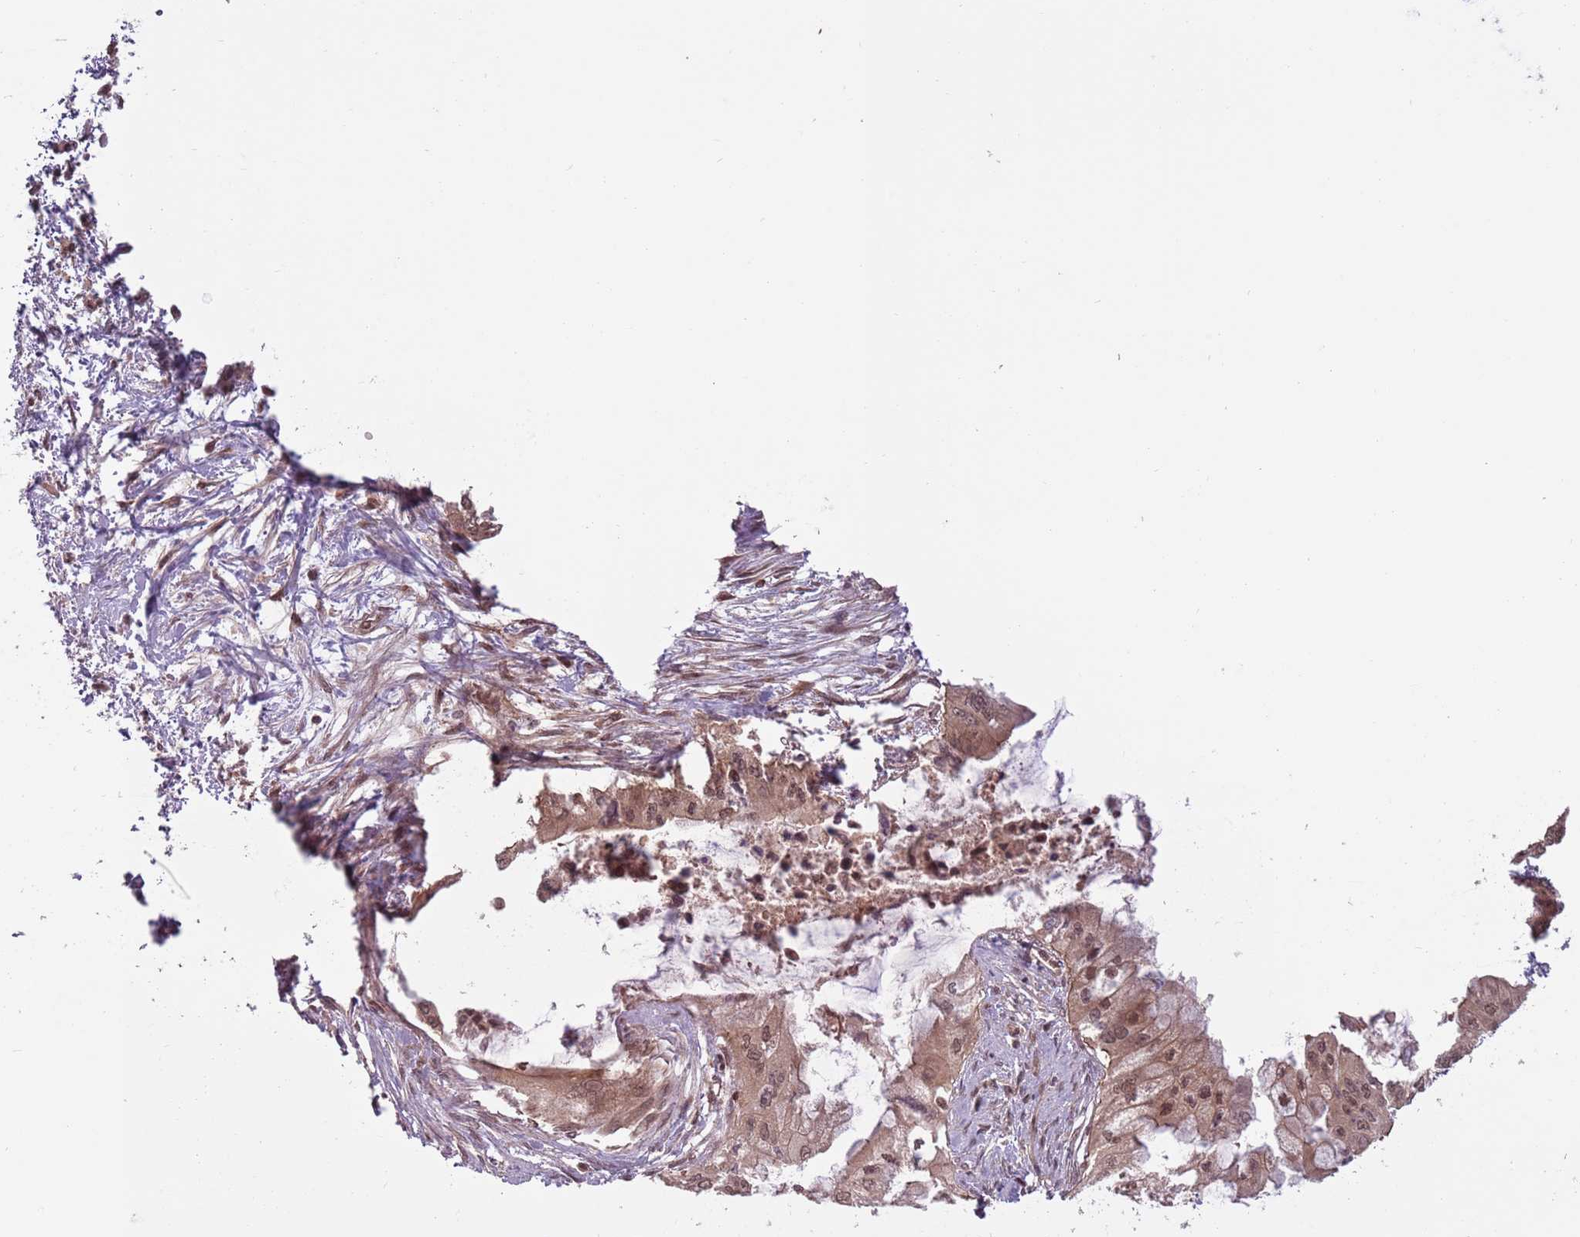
{"staining": {"intensity": "moderate", "quantity": ">75%", "location": "cytoplasmic/membranous,nuclear"}, "tissue": "pancreatic cancer", "cell_type": "Tumor cells", "image_type": "cancer", "snomed": [{"axis": "morphology", "description": "Adenocarcinoma, NOS"}, {"axis": "topography", "description": "Pancreas"}], "caption": "IHC of pancreatic cancer shows medium levels of moderate cytoplasmic/membranous and nuclear staining in about >75% of tumor cells.", "gene": "ADAMTS3", "patient": {"sex": "male", "age": 46}}